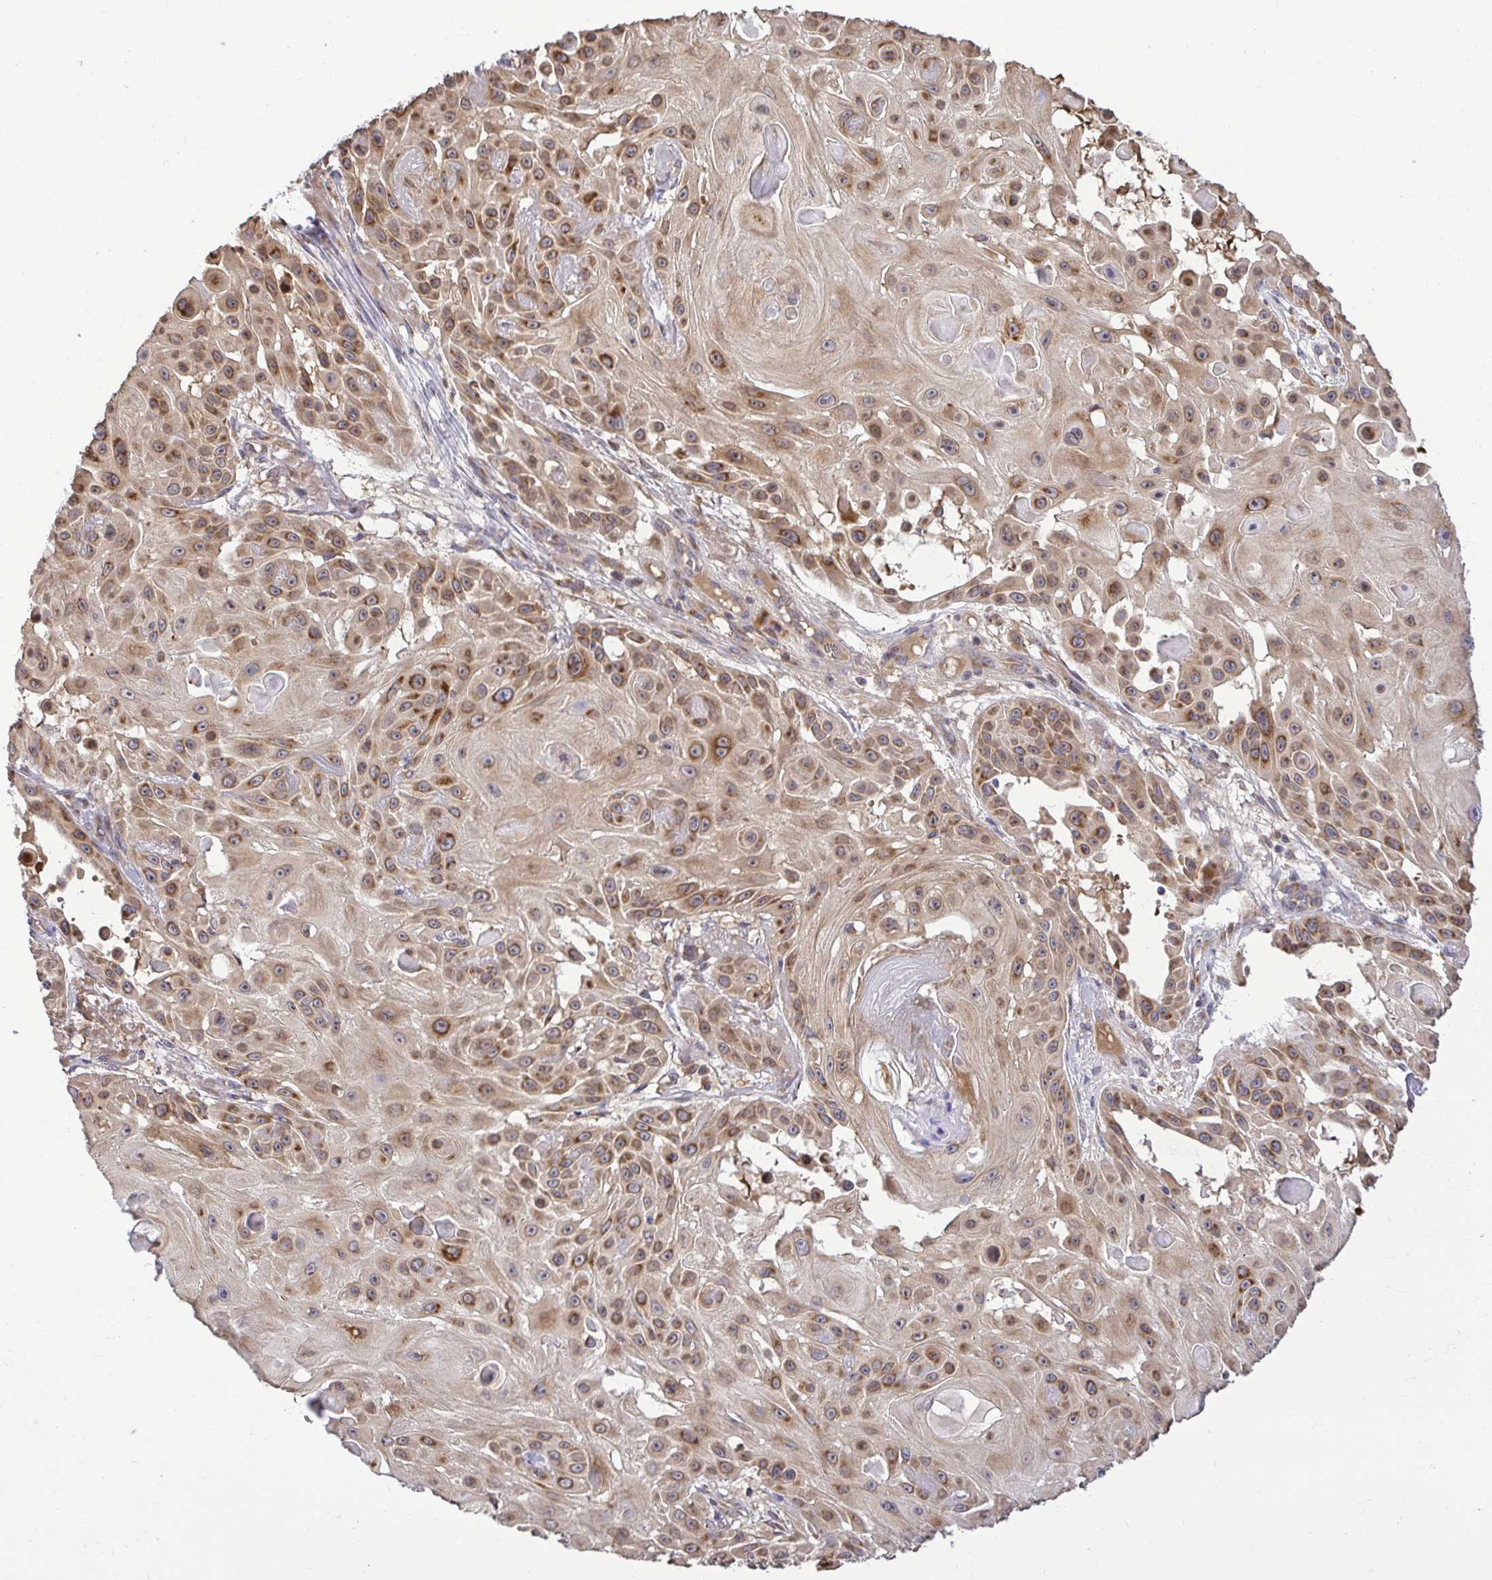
{"staining": {"intensity": "moderate", "quantity": ">75%", "location": "cytoplasmic/membranous,nuclear"}, "tissue": "skin cancer", "cell_type": "Tumor cells", "image_type": "cancer", "snomed": [{"axis": "morphology", "description": "Squamous cell carcinoma, NOS"}, {"axis": "topography", "description": "Skin"}], "caption": "Immunohistochemistry staining of skin cancer (squamous cell carcinoma), which exhibits medium levels of moderate cytoplasmic/membranous and nuclear expression in about >75% of tumor cells indicating moderate cytoplasmic/membranous and nuclear protein expression. The staining was performed using DAB (brown) for protein detection and nuclei were counterstained in hematoxylin (blue).", "gene": "VTI1B", "patient": {"sex": "male", "age": 91}}